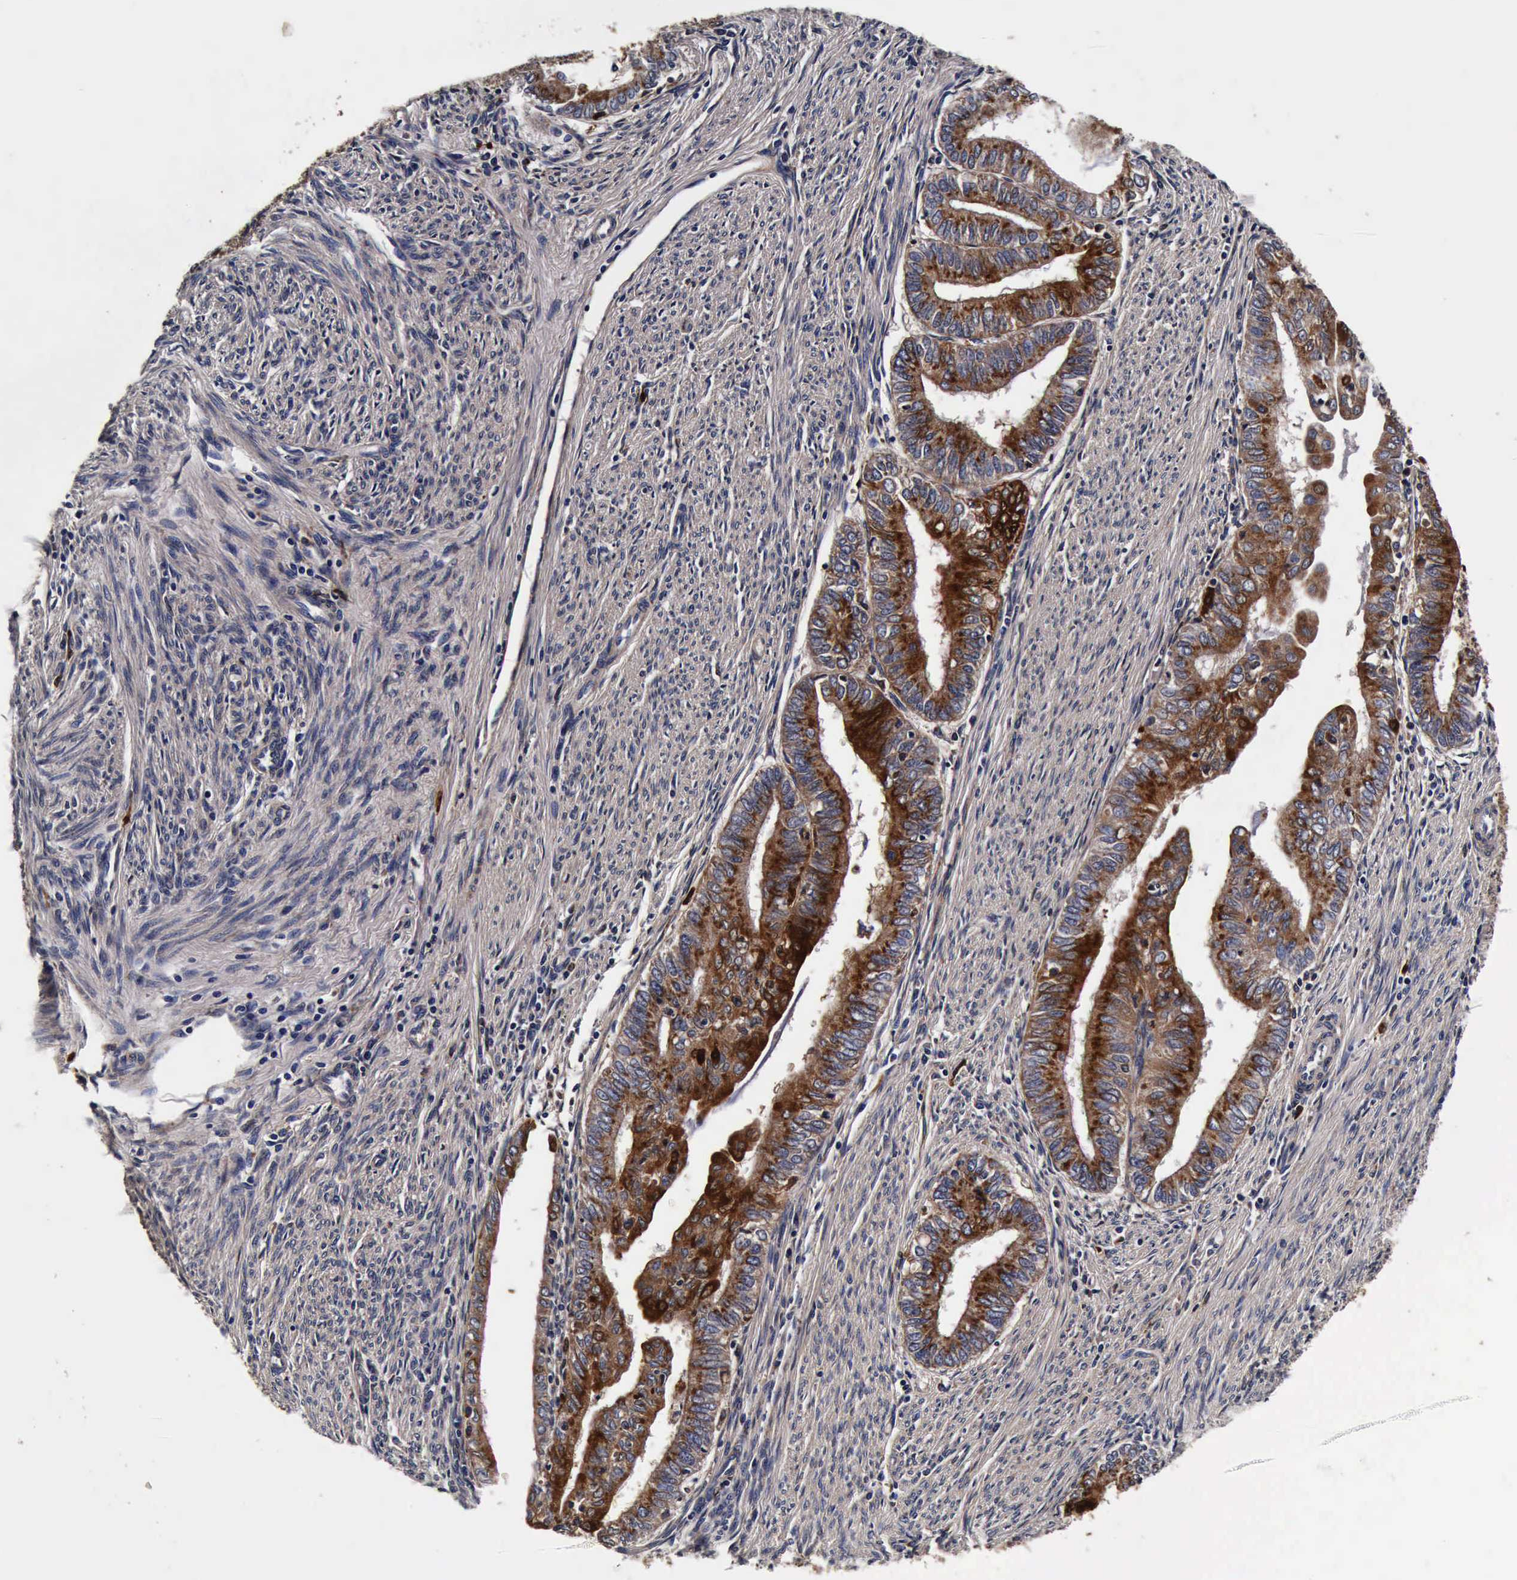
{"staining": {"intensity": "strong", "quantity": ">75%", "location": "cytoplasmic/membranous"}, "tissue": "endometrial cancer", "cell_type": "Tumor cells", "image_type": "cancer", "snomed": [{"axis": "morphology", "description": "Adenocarcinoma, NOS"}, {"axis": "topography", "description": "Endometrium"}], "caption": "Immunohistochemistry (IHC) (DAB) staining of endometrial cancer (adenocarcinoma) reveals strong cytoplasmic/membranous protein positivity in about >75% of tumor cells.", "gene": "CST3", "patient": {"sex": "female", "age": 66}}